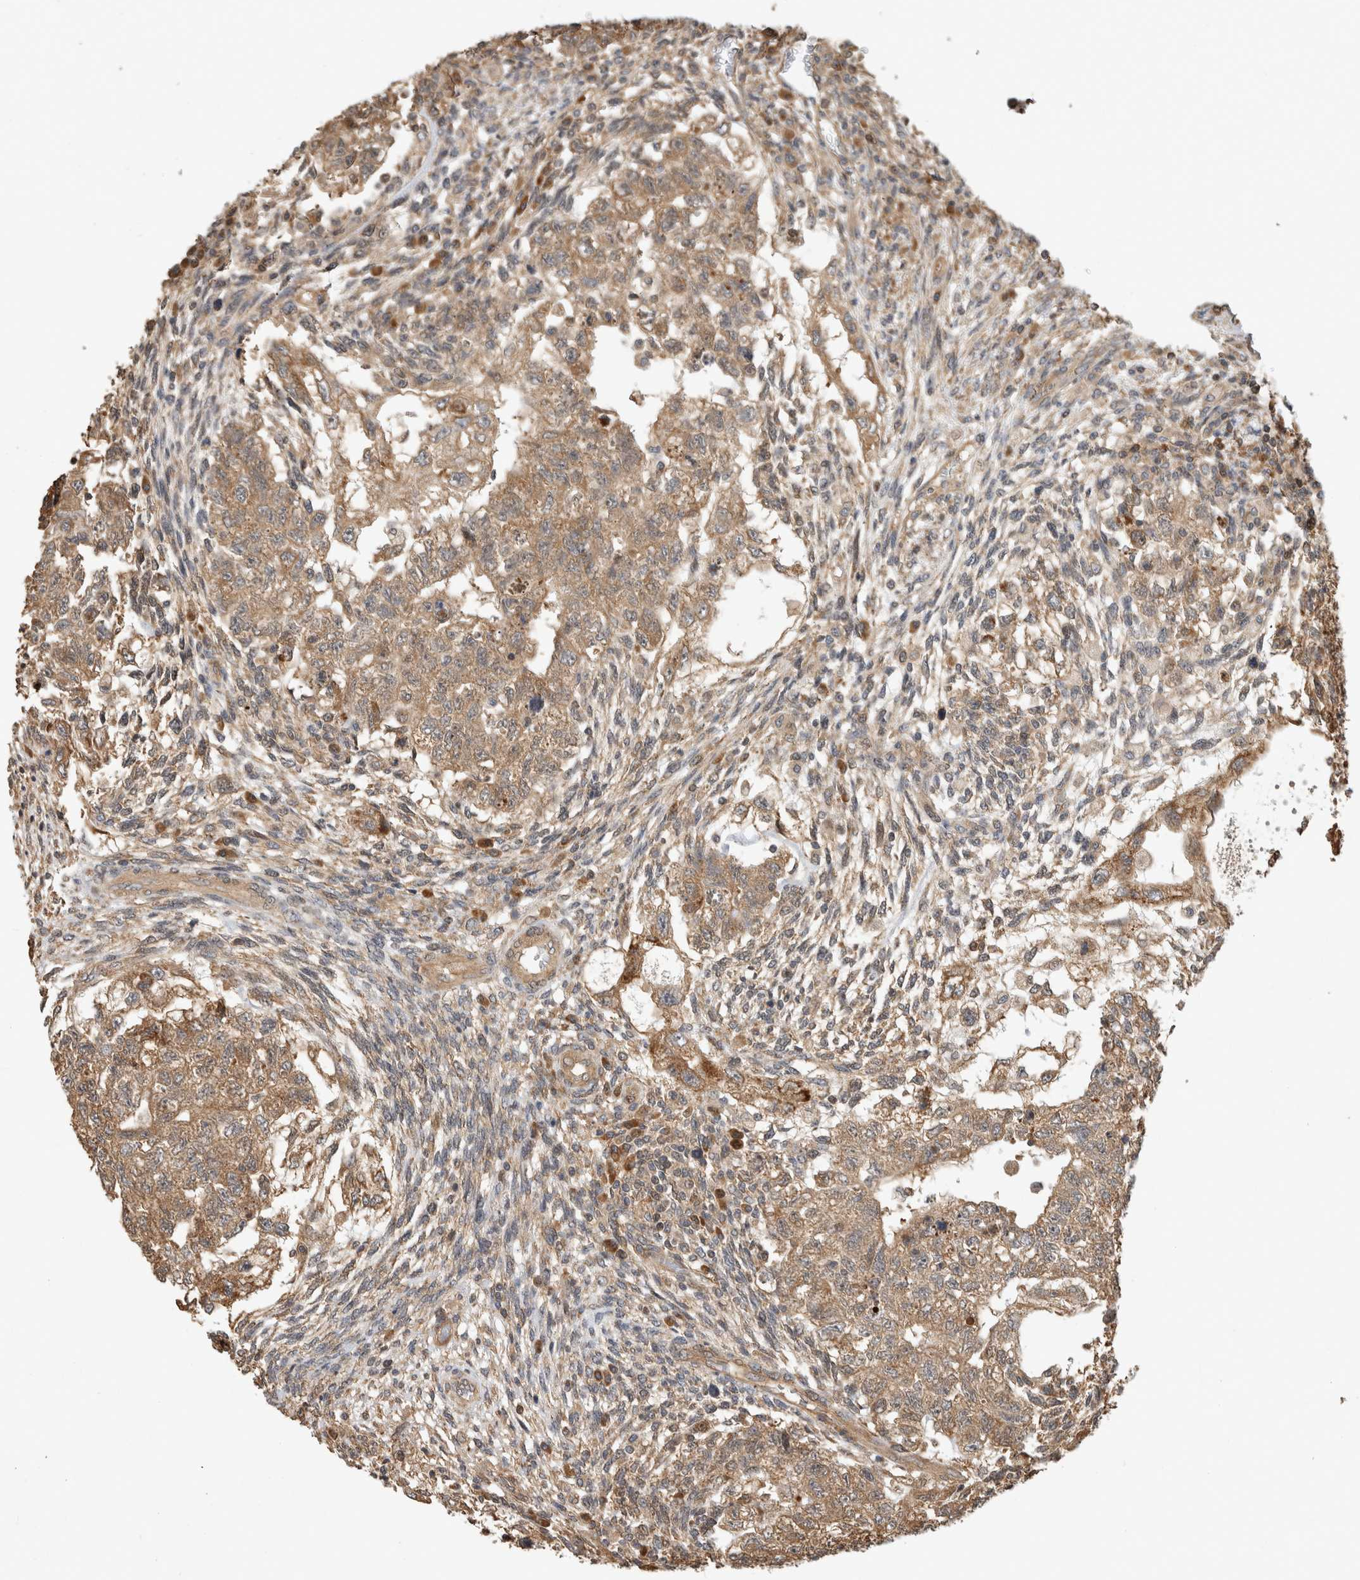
{"staining": {"intensity": "moderate", "quantity": ">75%", "location": "cytoplasmic/membranous"}, "tissue": "testis cancer", "cell_type": "Tumor cells", "image_type": "cancer", "snomed": [{"axis": "morphology", "description": "Normal tissue, NOS"}, {"axis": "morphology", "description": "Carcinoma, Embryonal, NOS"}, {"axis": "topography", "description": "Testis"}], "caption": "Moderate cytoplasmic/membranous positivity for a protein is identified in about >75% of tumor cells of embryonal carcinoma (testis) using immunohistochemistry (IHC).", "gene": "PCDHB15", "patient": {"sex": "male", "age": 36}}